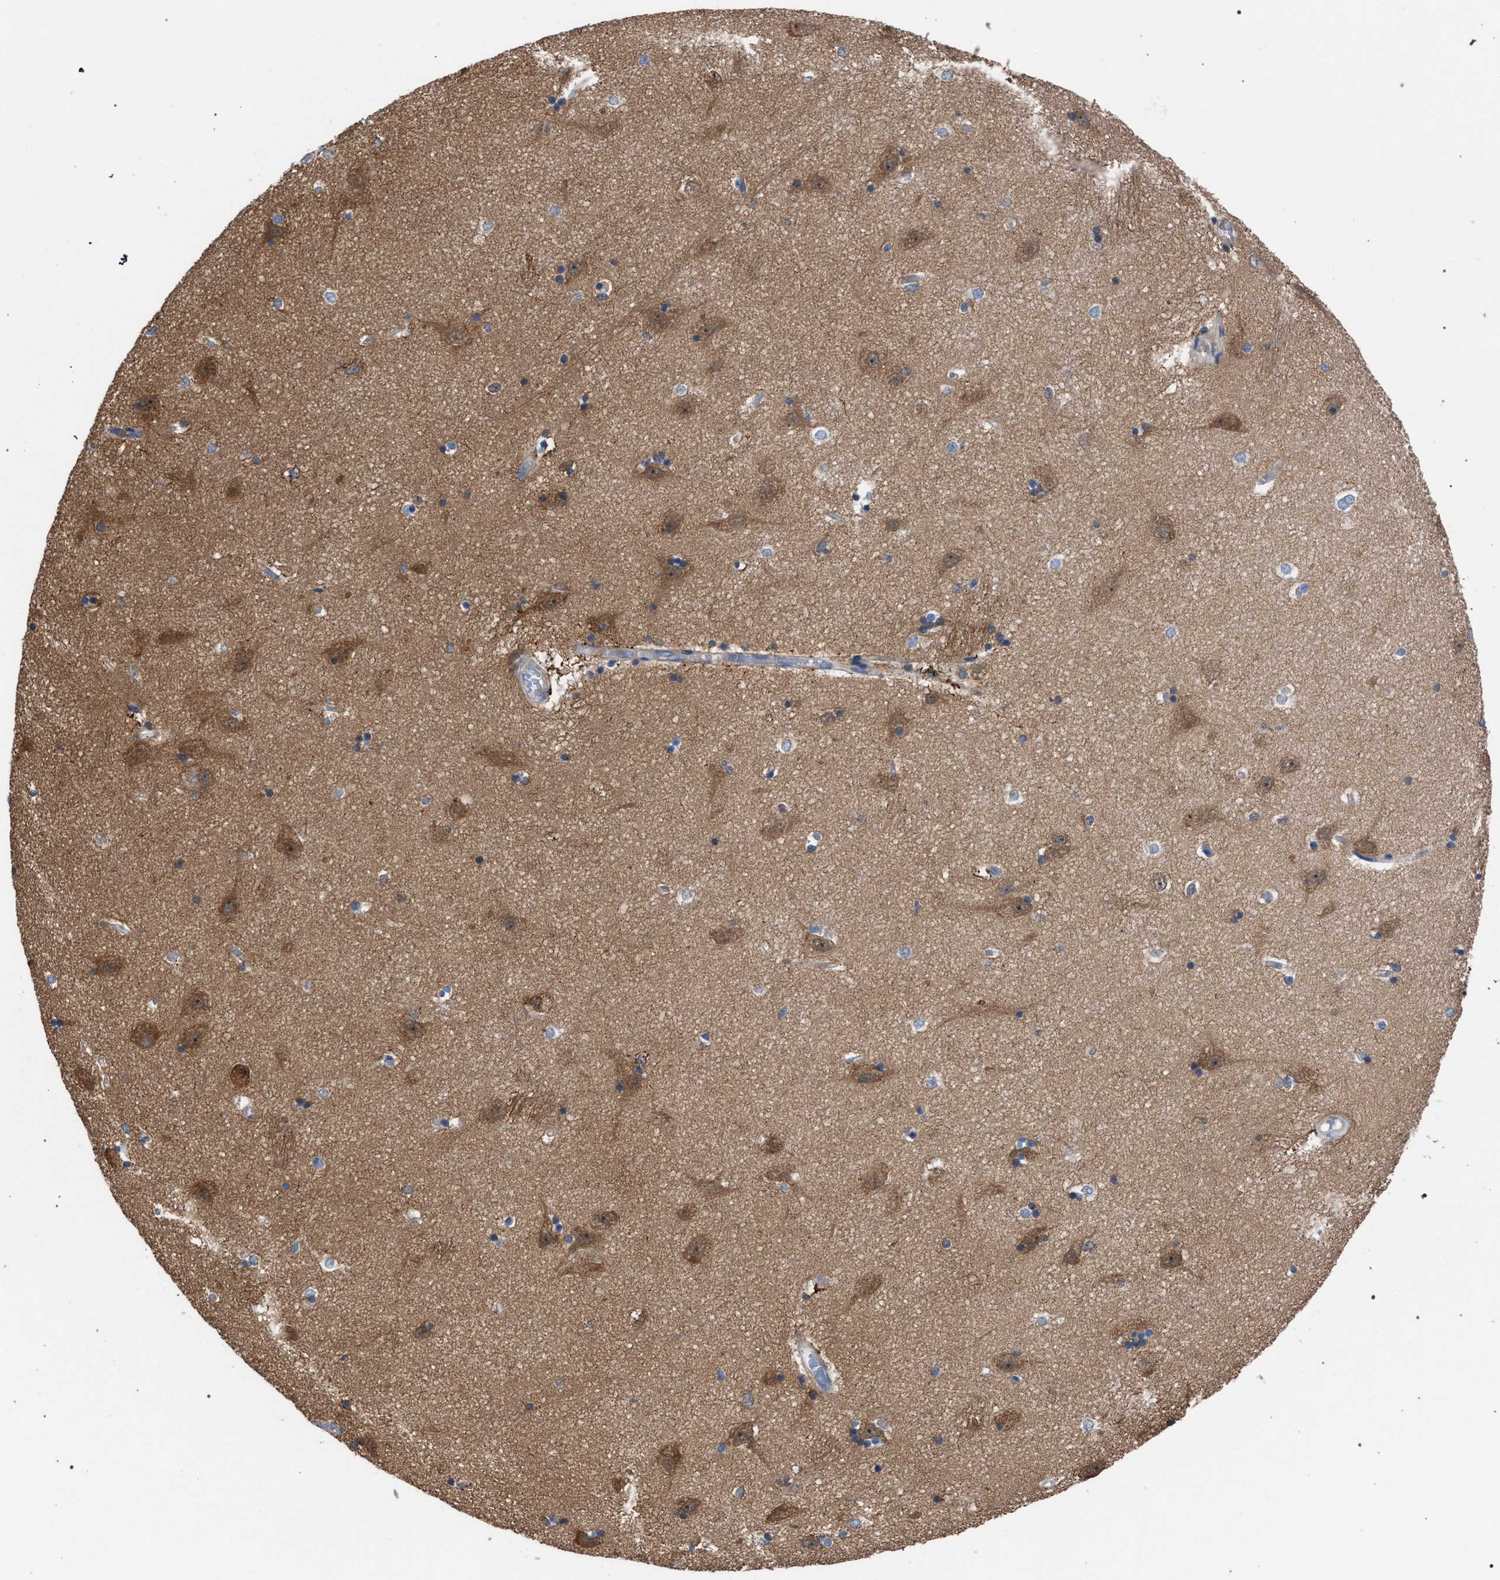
{"staining": {"intensity": "weak", "quantity": "<25%", "location": "cytoplasmic/membranous"}, "tissue": "hippocampus", "cell_type": "Glial cells", "image_type": "normal", "snomed": [{"axis": "morphology", "description": "Normal tissue, NOS"}, {"axis": "topography", "description": "Hippocampus"}], "caption": "The IHC micrograph has no significant staining in glial cells of hippocampus. (DAB immunohistochemistry with hematoxylin counter stain).", "gene": "CDR2L", "patient": {"sex": "male", "age": 45}}